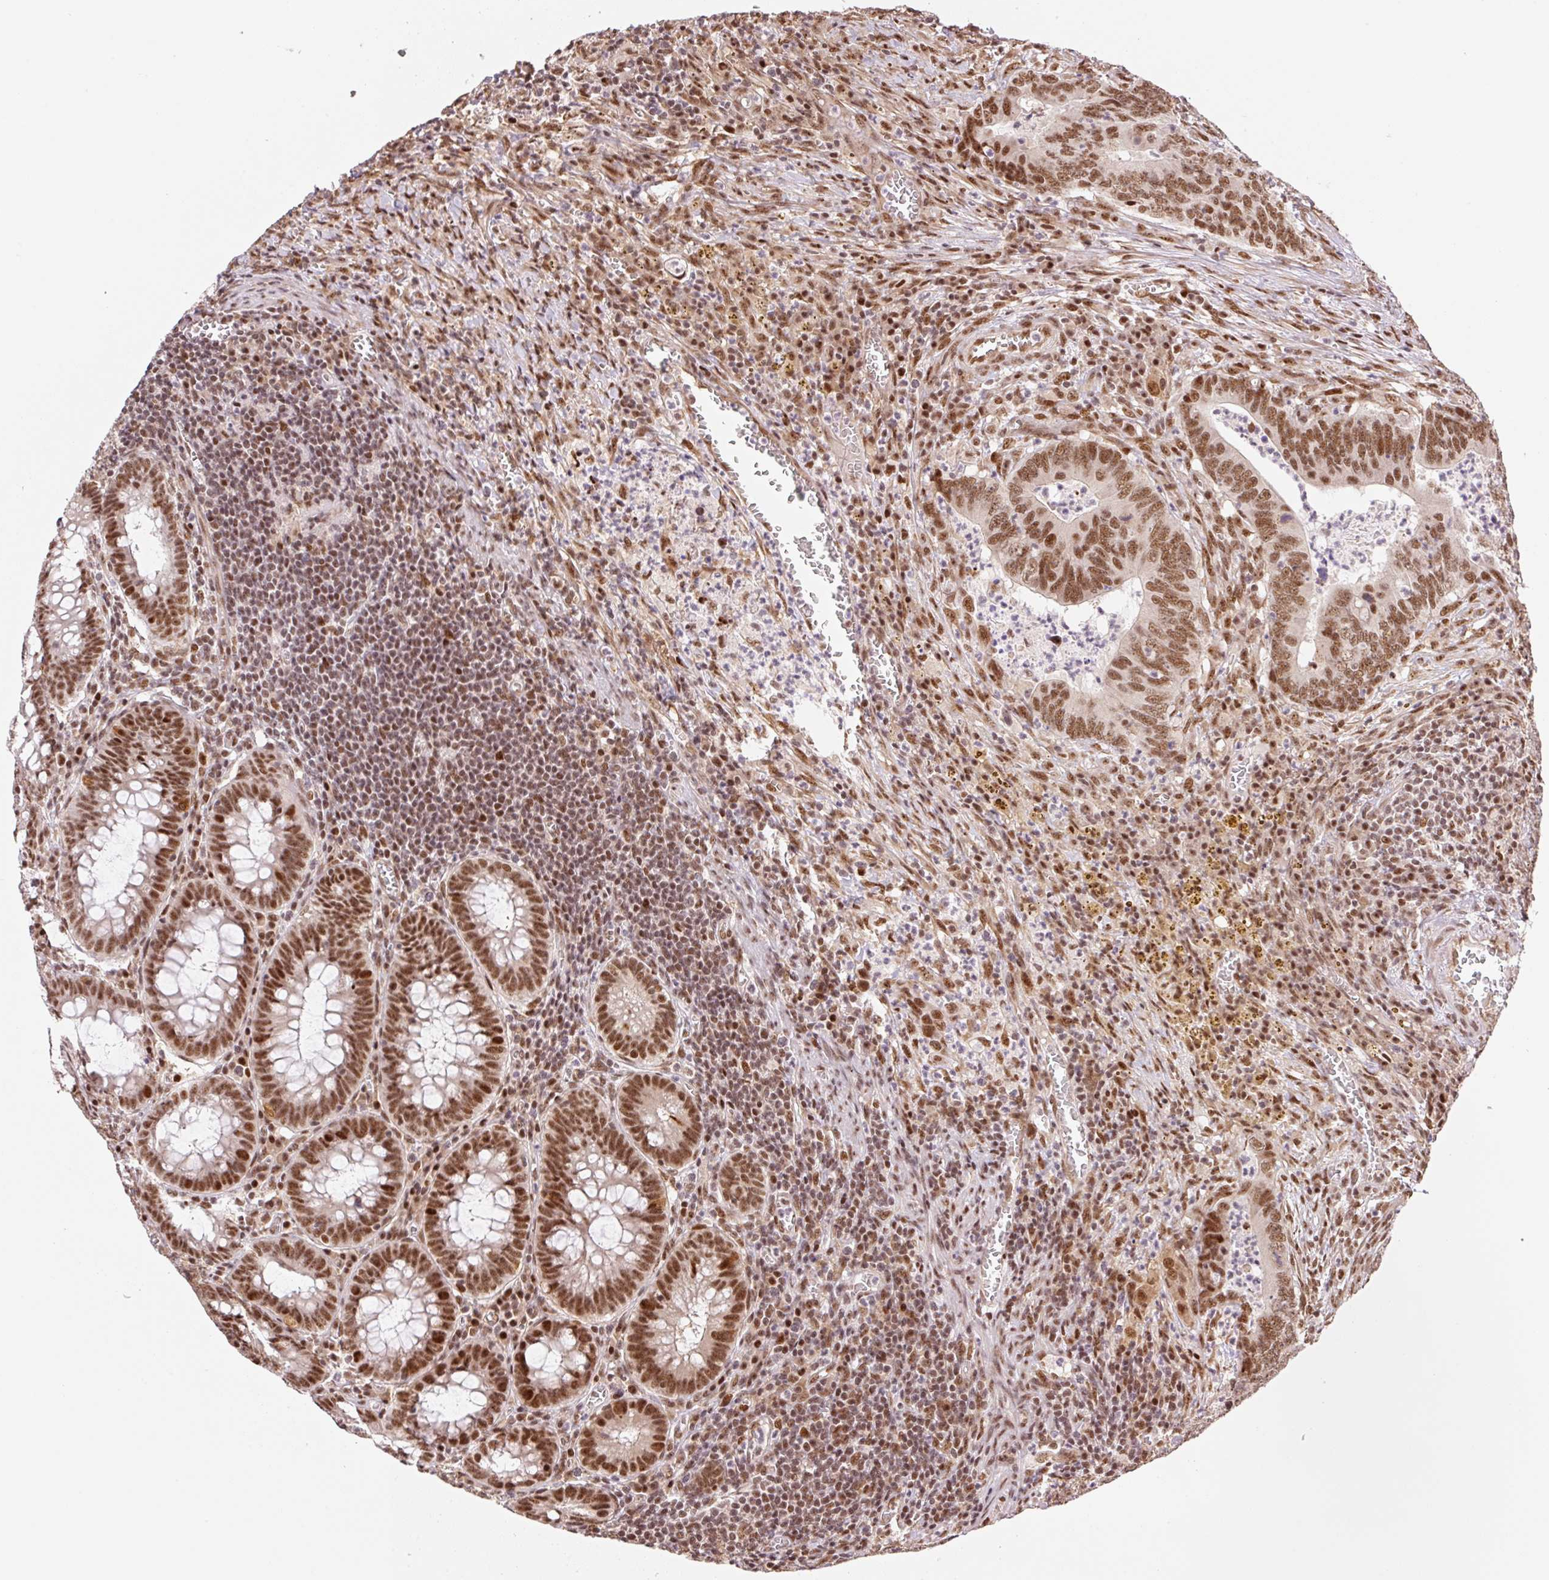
{"staining": {"intensity": "strong", "quantity": ">75%", "location": "nuclear"}, "tissue": "colorectal cancer", "cell_type": "Tumor cells", "image_type": "cancer", "snomed": [{"axis": "morphology", "description": "Adenocarcinoma, NOS"}, {"axis": "topography", "description": "Colon"}], "caption": "Tumor cells demonstrate high levels of strong nuclear positivity in approximately >75% of cells in colorectal cancer (adenocarcinoma).", "gene": "INTS8", "patient": {"sex": "male", "age": 86}}